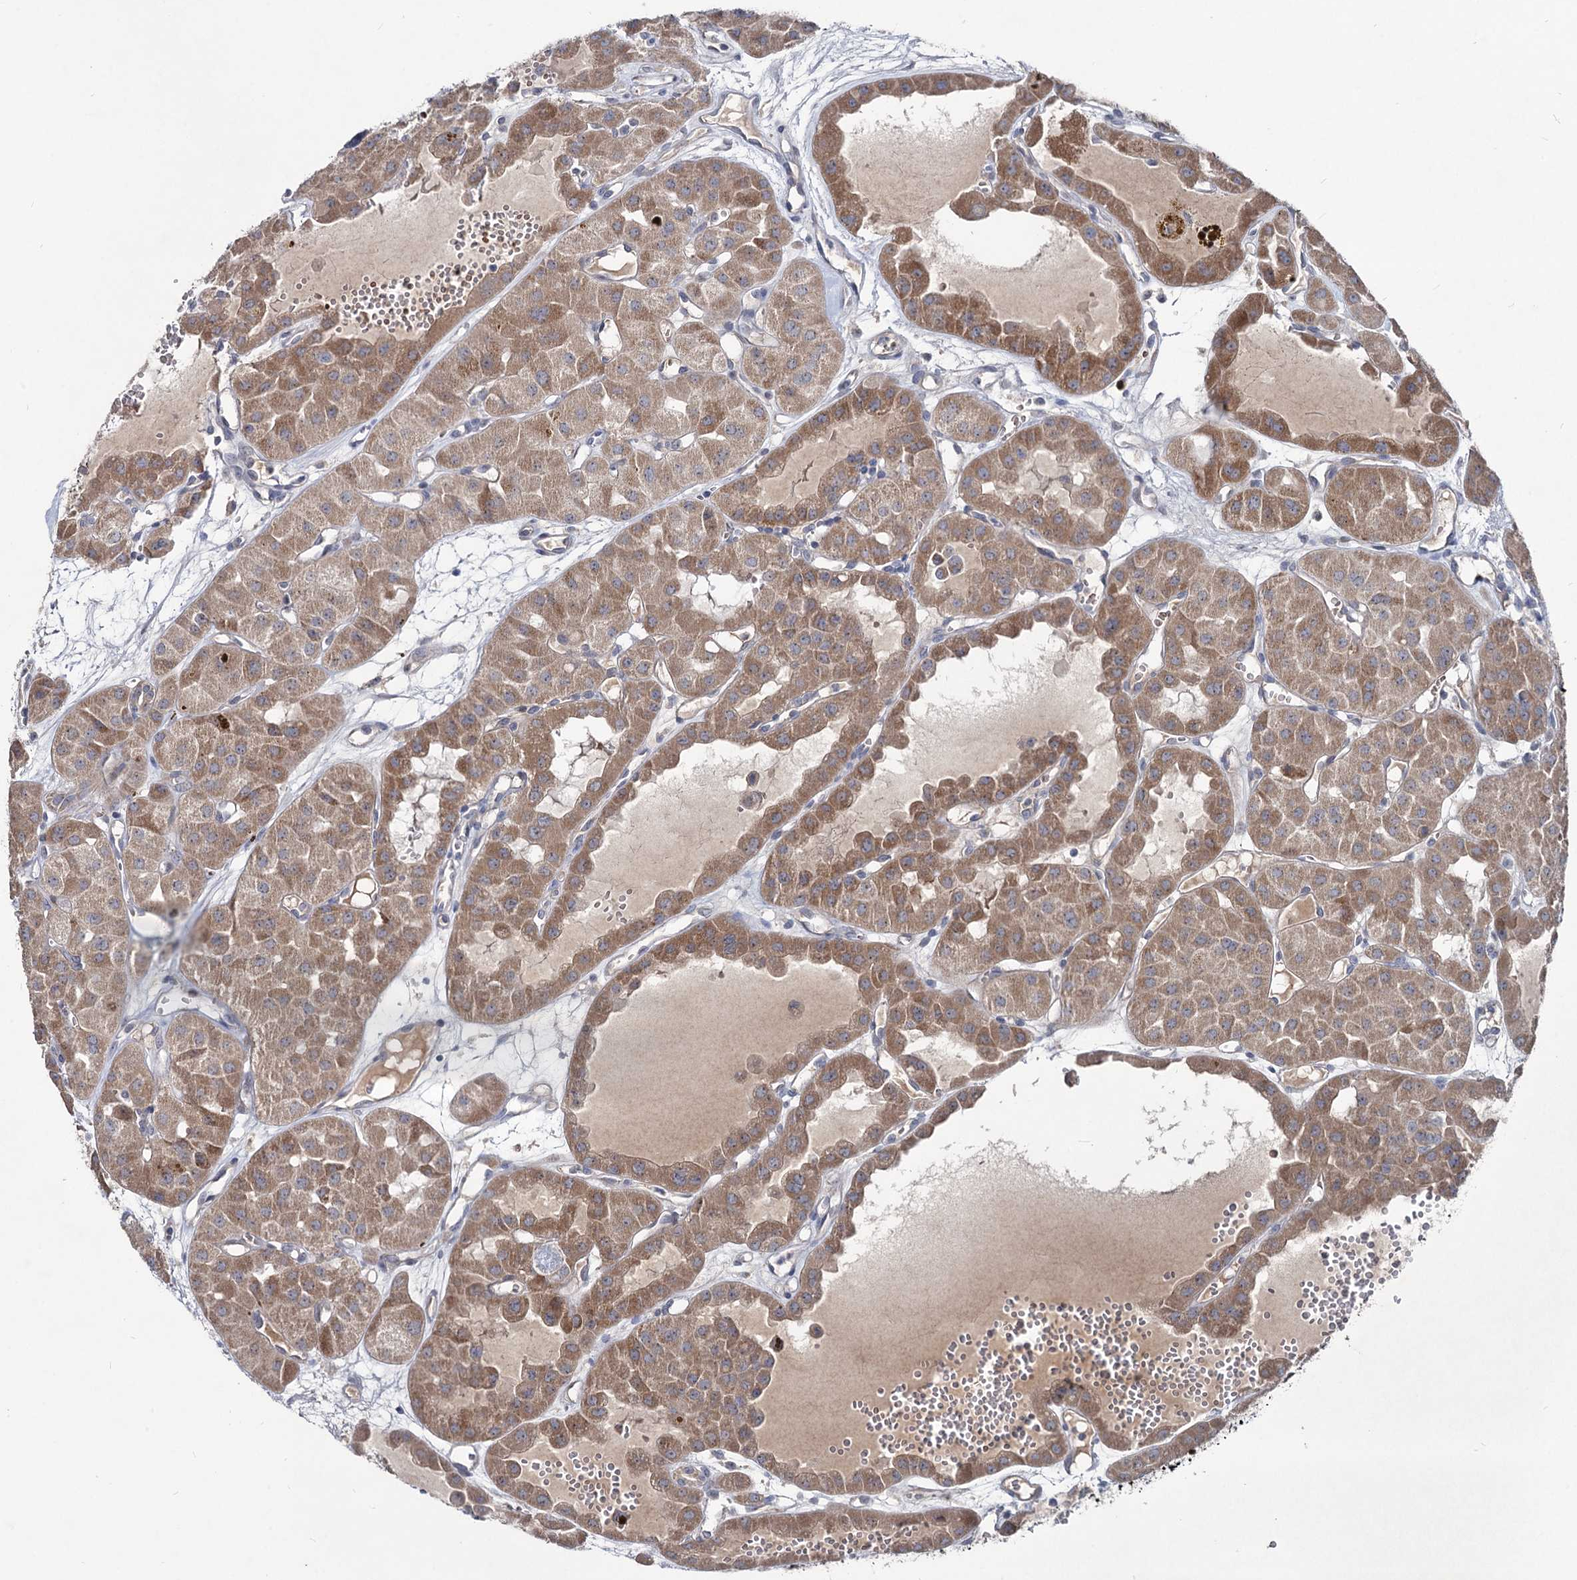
{"staining": {"intensity": "moderate", "quantity": ">75%", "location": "cytoplasmic/membranous"}, "tissue": "renal cancer", "cell_type": "Tumor cells", "image_type": "cancer", "snomed": [{"axis": "morphology", "description": "Carcinoma, NOS"}, {"axis": "topography", "description": "Kidney"}], "caption": "Renal cancer (carcinoma) tissue demonstrates moderate cytoplasmic/membranous expression in approximately >75% of tumor cells, visualized by immunohistochemistry. The staining was performed using DAB to visualize the protein expression in brown, while the nuclei were stained in blue with hematoxylin (Magnification: 20x).", "gene": "RNF6", "patient": {"sex": "female", "age": 75}}